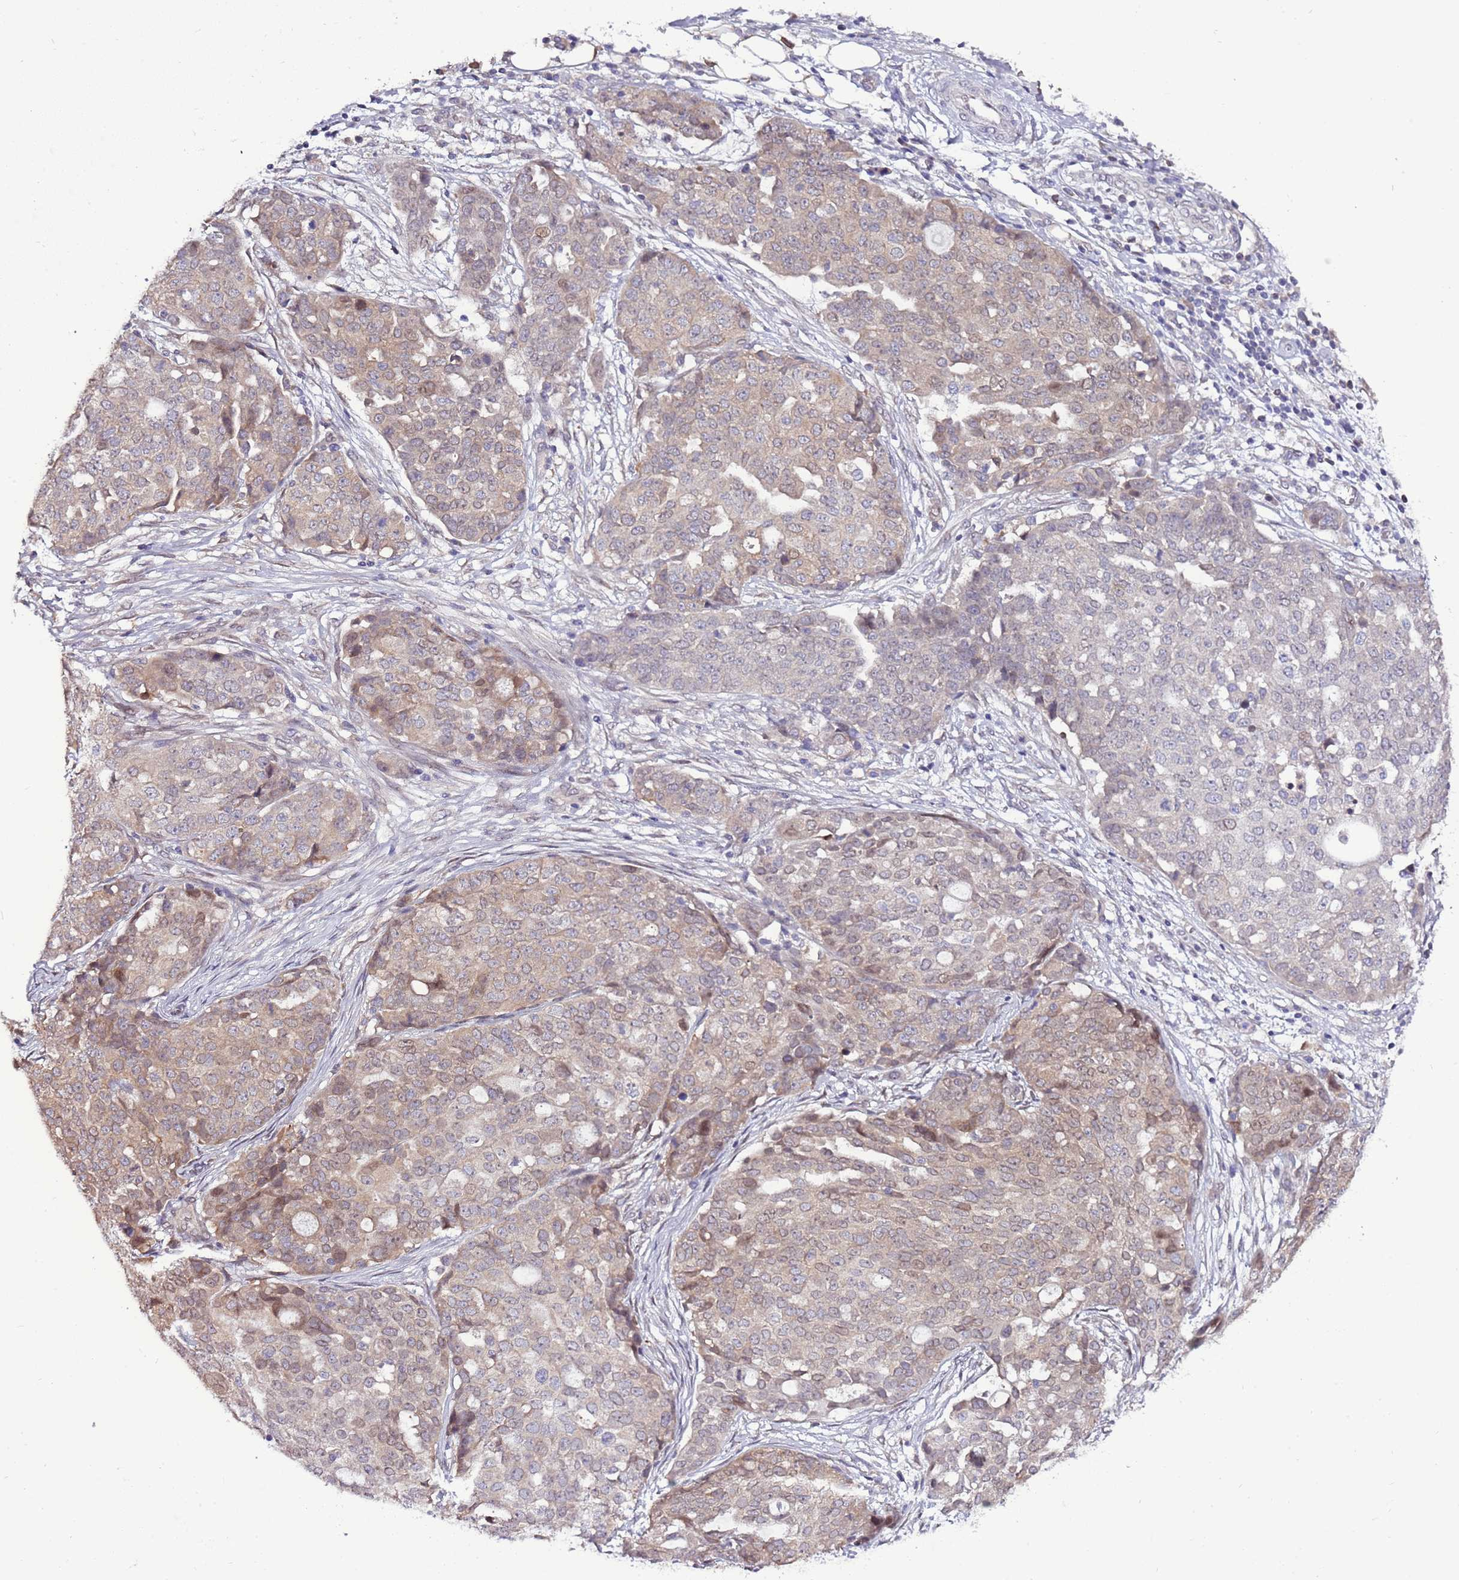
{"staining": {"intensity": "moderate", "quantity": "<25%", "location": "cytoplasmic/membranous,nuclear"}, "tissue": "ovarian cancer", "cell_type": "Tumor cells", "image_type": "cancer", "snomed": [{"axis": "morphology", "description": "Cystadenocarcinoma, serous, NOS"}, {"axis": "topography", "description": "Soft tissue"}, {"axis": "topography", "description": "Ovary"}], "caption": "Serous cystadenocarcinoma (ovarian) stained for a protein reveals moderate cytoplasmic/membranous and nuclear positivity in tumor cells.", "gene": "ZNF665", "patient": {"sex": "female", "age": 57}}